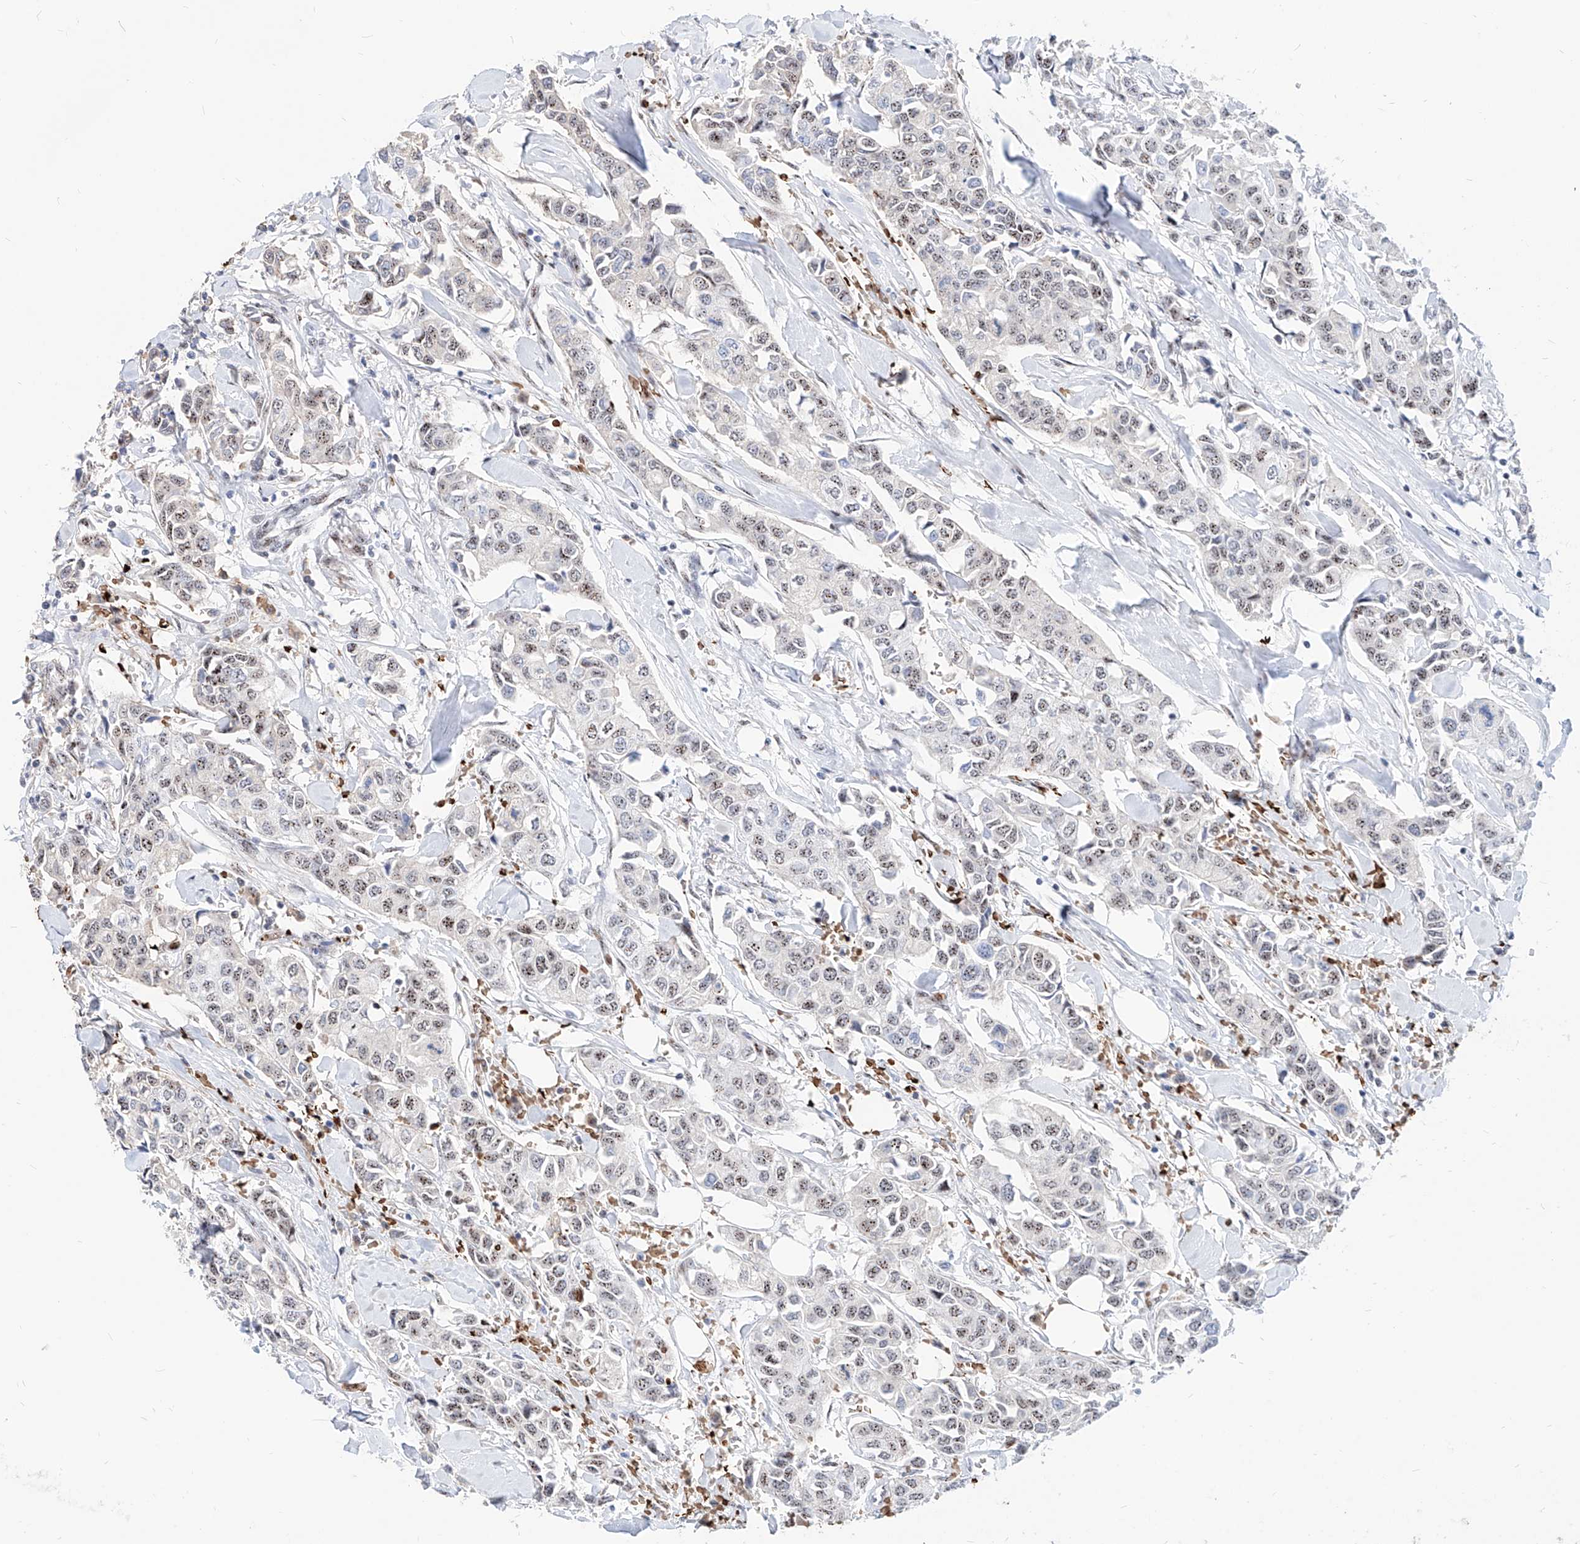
{"staining": {"intensity": "weak", "quantity": ">75%", "location": "nuclear"}, "tissue": "breast cancer", "cell_type": "Tumor cells", "image_type": "cancer", "snomed": [{"axis": "morphology", "description": "Duct carcinoma"}, {"axis": "topography", "description": "Breast"}], "caption": "A brown stain labels weak nuclear positivity of a protein in human breast invasive ductal carcinoma tumor cells.", "gene": "ZFP42", "patient": {"sex": "female", "age": 80}}